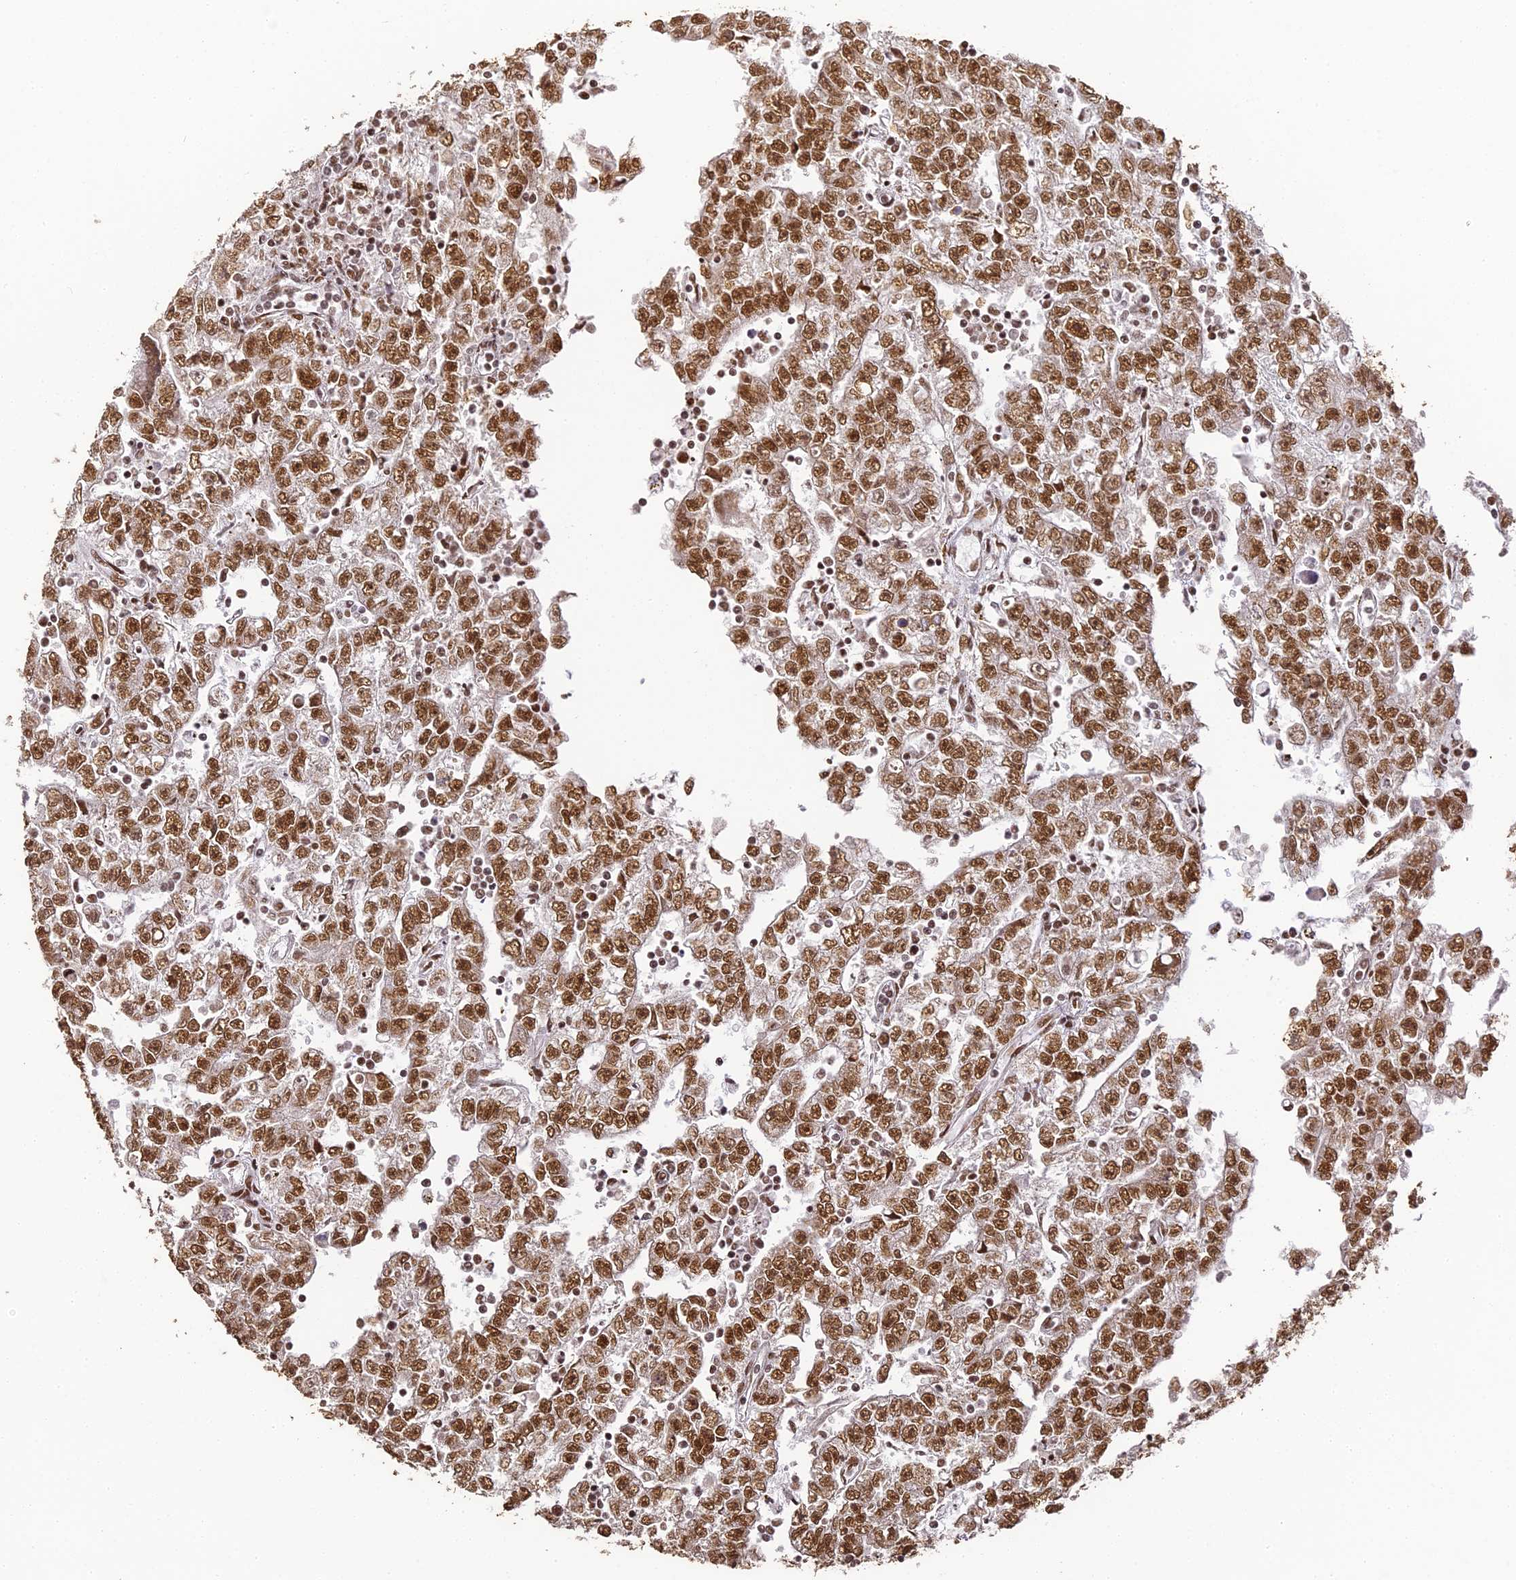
{"staining": {"intensity": "strong", "quantity": ">75%", "location": "nuclear"}, "tissue": "testis cancer", "cell_type": "Tumor cells", "image_type": "cancer", "snomed": [{"axis": "morphology", "description": "Carcinoma, Embryonal, NOS"}, {"axis": "topography", "description": "Testis"}], "caption": "Human embryonal carcinoma (testis) stained for a protein (brown) shows strong nuclear positive expression in about >75% of tumor cells.", "gene": "HNRNPA1", "patient": {"sex": "male", "age": 25}}